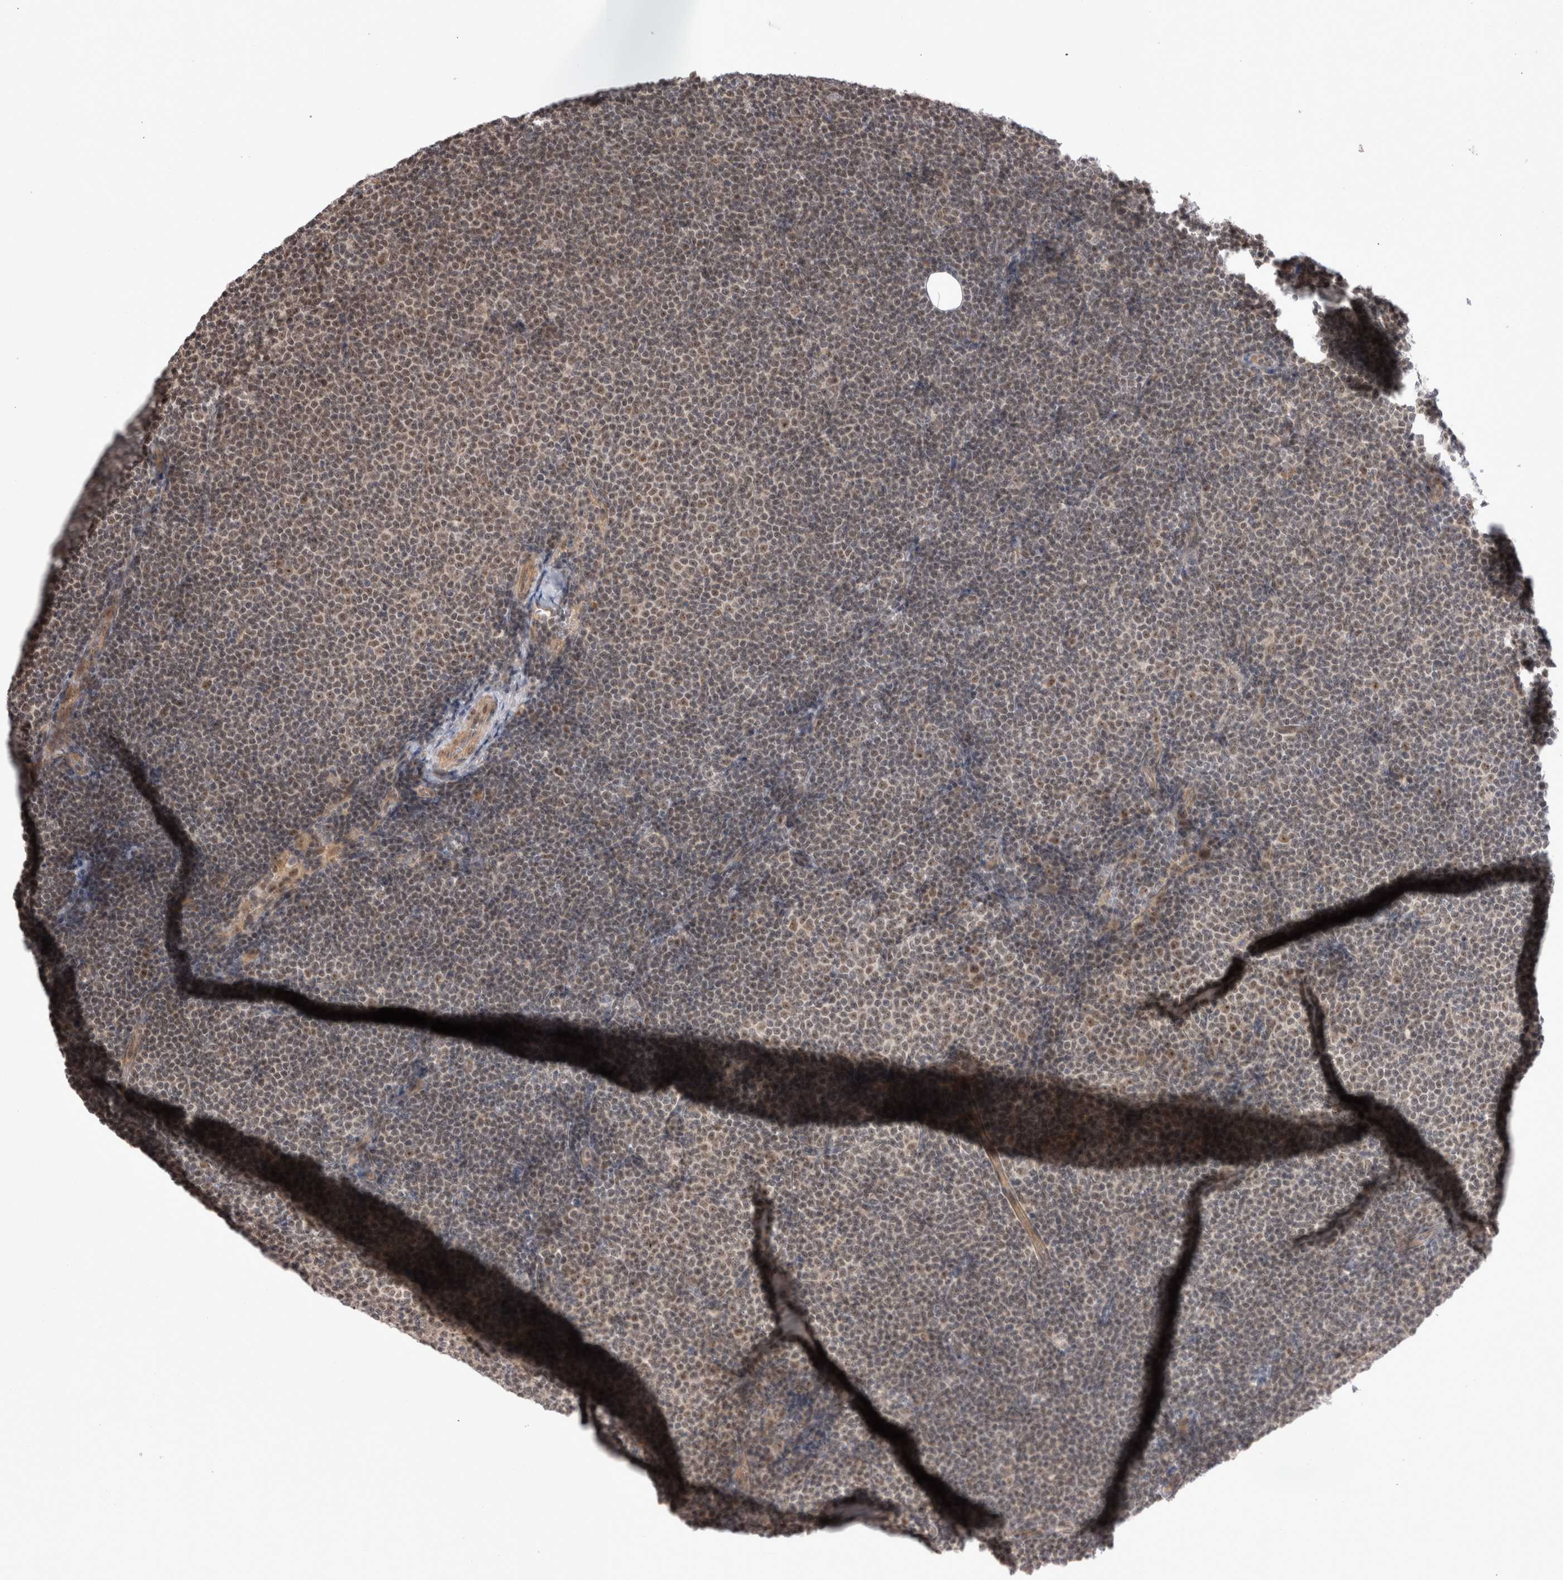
{"staining": {"intensity": "weak", "quantity": ">75%", "location": "nuclear"}, "tissue": "lymphoma", "cell_type": "Tumor cells", "image_type": "cancer", "snomed": [{"axis": "morphology", "description": "Malignant lymphoma, non-Hodgkin's type, Low grade"}, {"axis": "topography", "description": "Lymph node"}], "caption": "Immunohistochemistry (DAB (3,3'-diaminobenzidine)) staining of human lymphoma reveals weak nuclear protein positivity in approximately >75% of tumor cells. (Stains: DAB in brown, nuclei in blue, Microscopy: brightfield microscopy at high magnification).", "gene": "EXOSC4", "patient": {"sex": "female", "age": 53}}